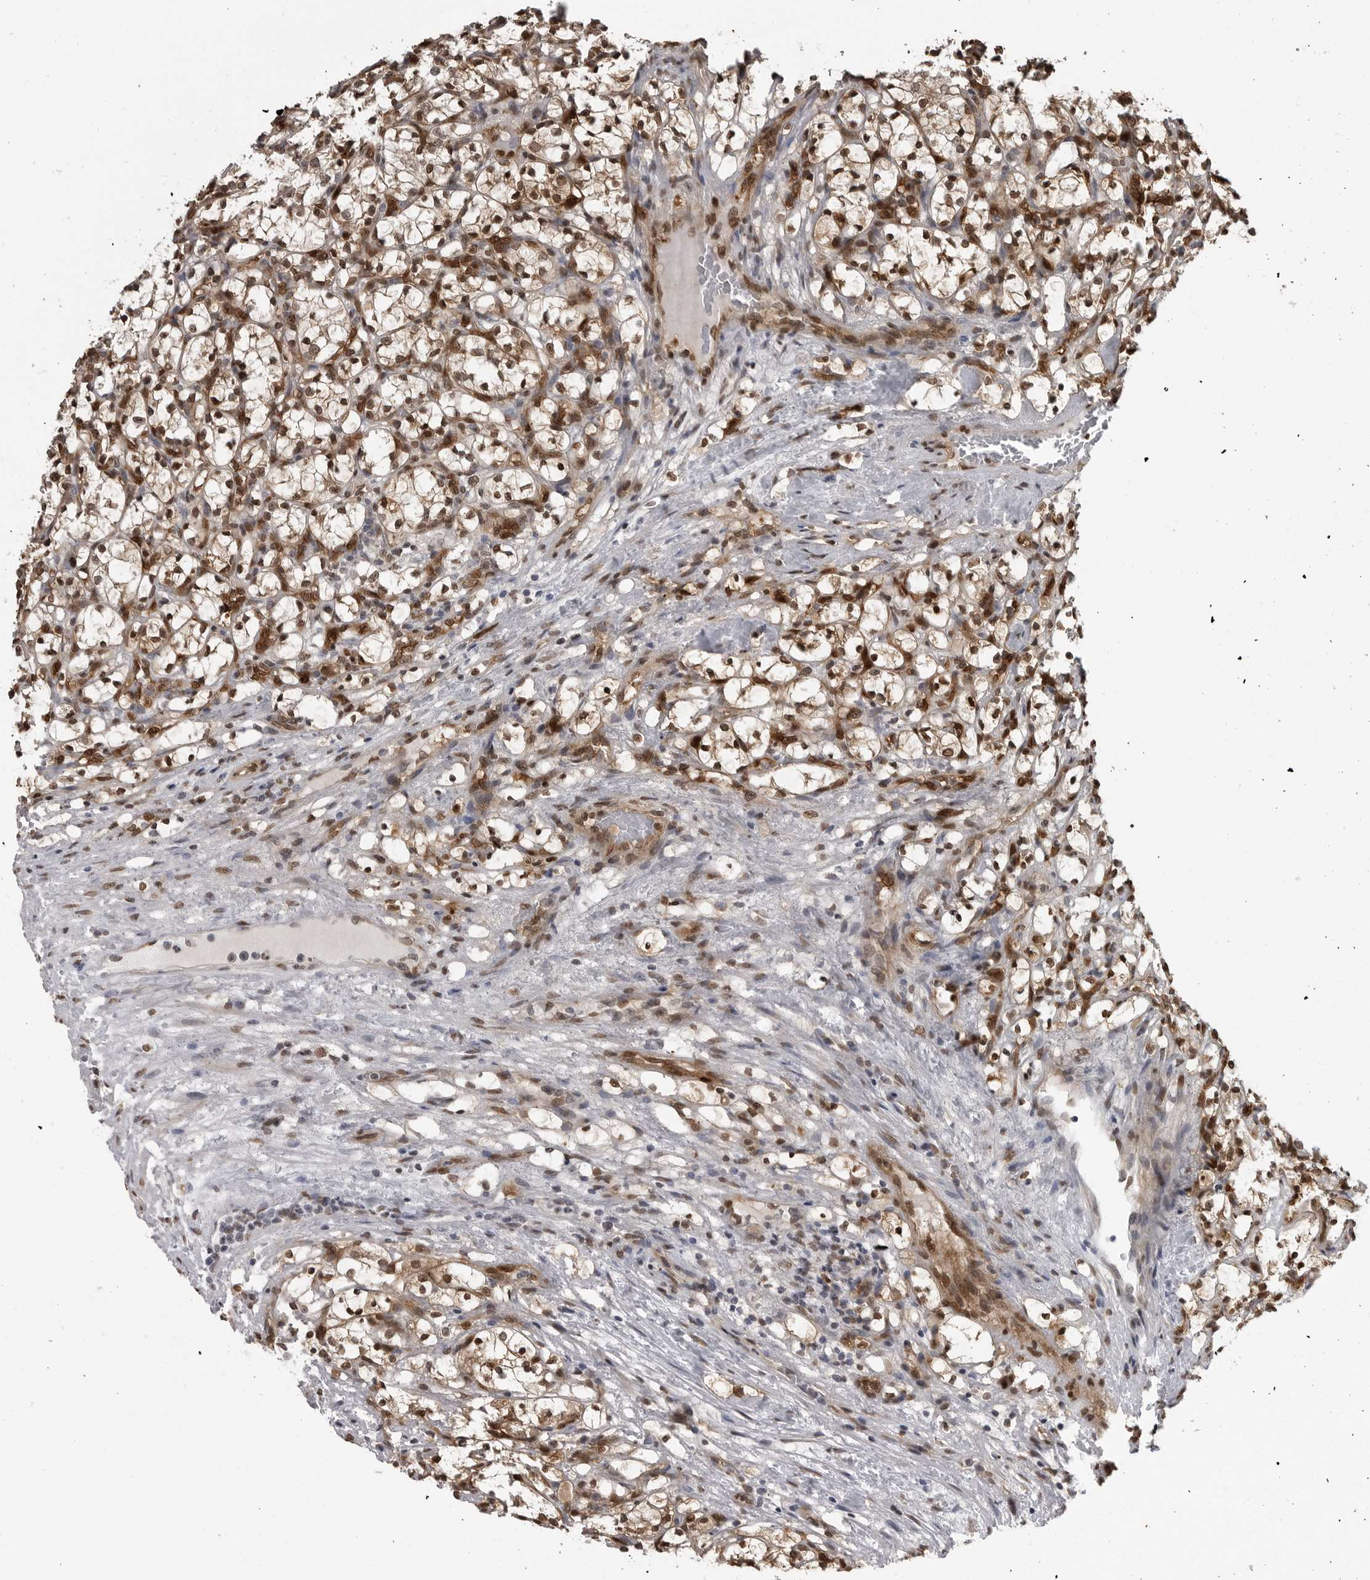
{"staining": {"intensity": "moderate", "quantity": ">75%", "location": "cytoplasmic/membranous,nuclear"}, "tissue": "renal cancer", "cell_type": "Tumor cells", "image_type": "cancer", "snomed": [{"axis": "morphology", "description": "Adenocarcinoma, NOS"}, {"axis": "topography", "description": "Kidney"}], "caption": "Adenocarcinoma (renal) stained with a brown dye shows moderate cytoplasmic/membranous and nuclear positive expression in about >75% of tumor cells.", "gene": "SMAD2", "patient": {"sex": "female", "age": 69}}